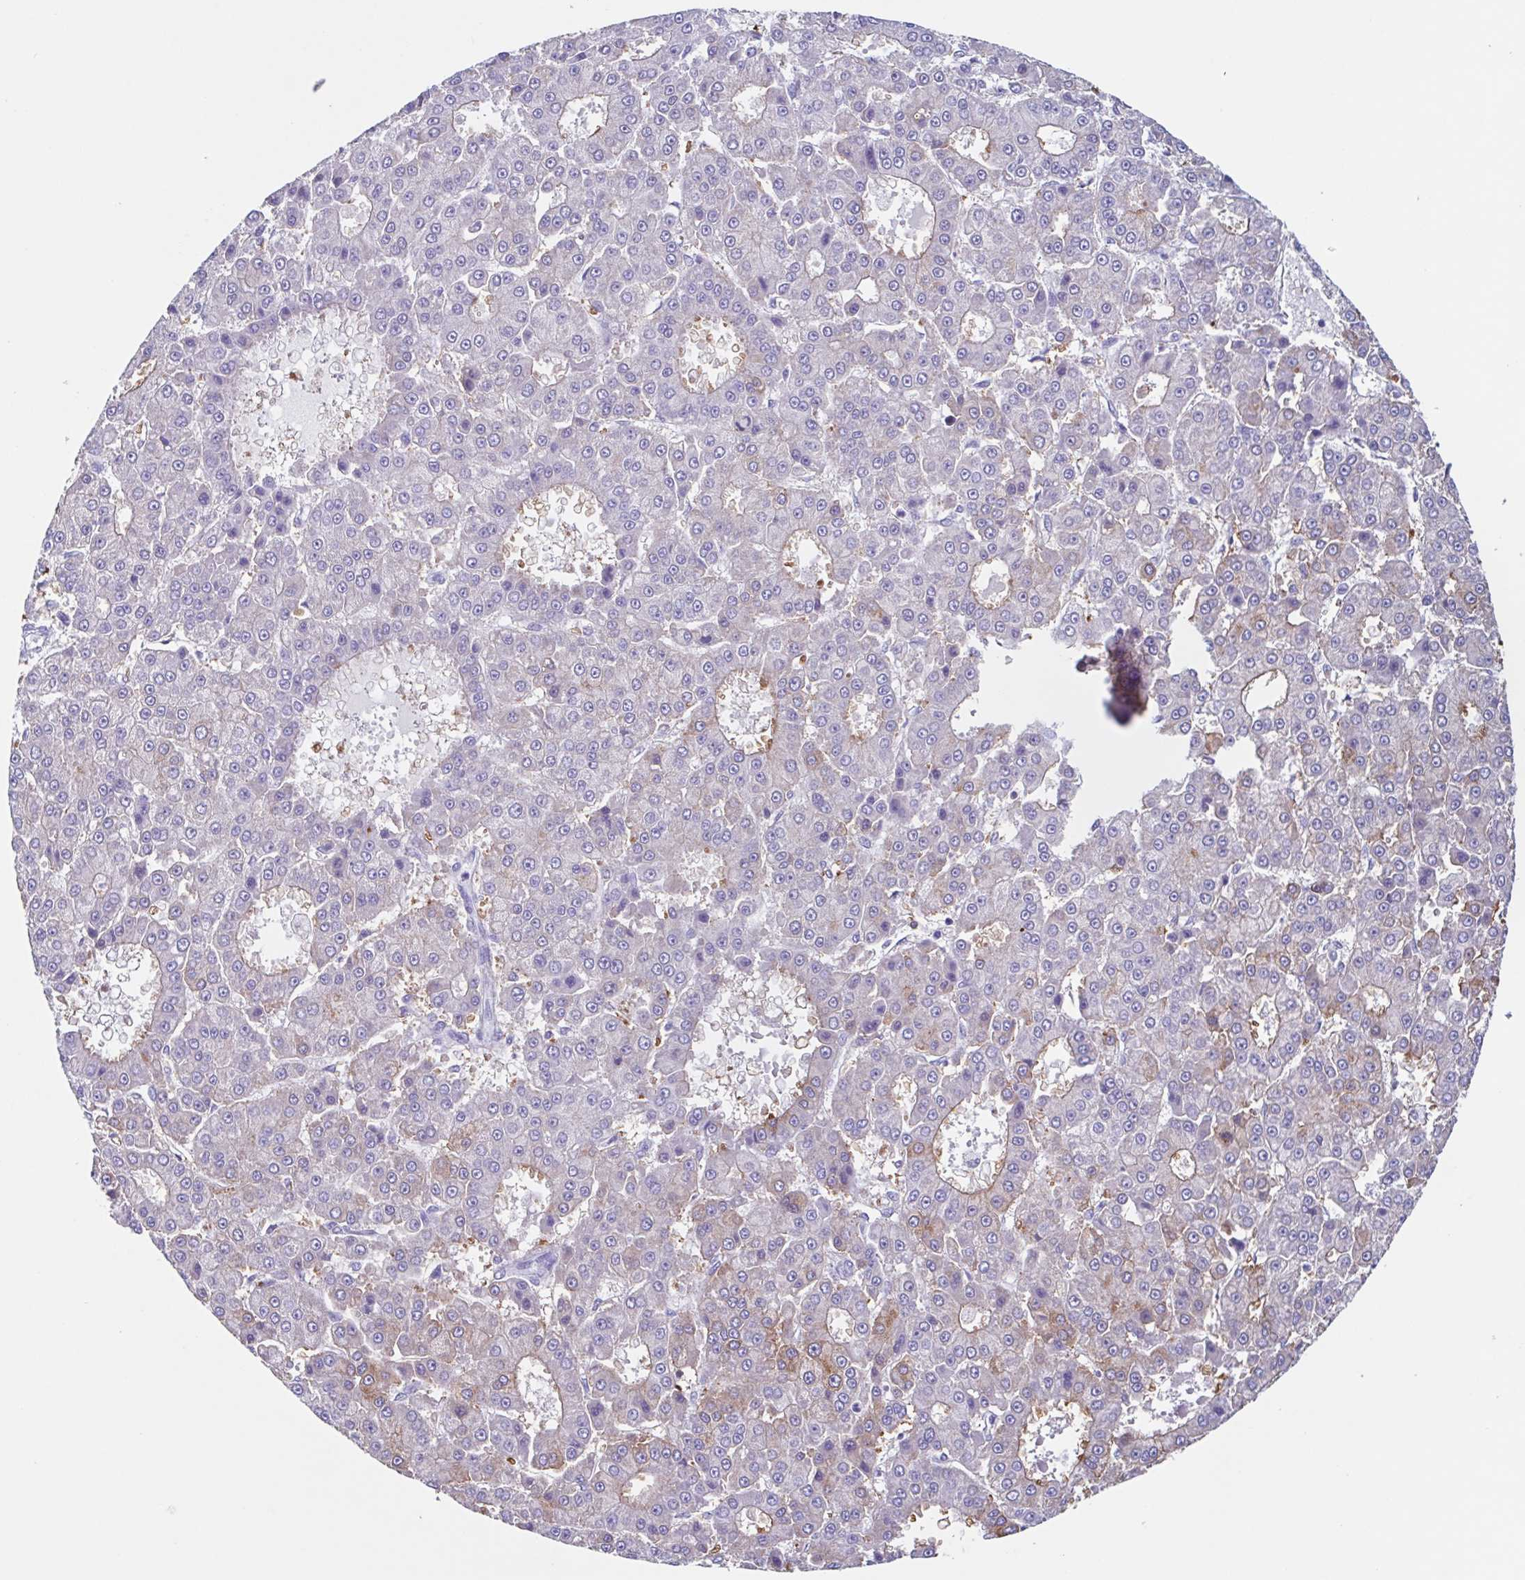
{"staining": {"intensity": "negative", "quantity": "none", "location": "none"}, "tissue": "liver cancer", "cell_type": "Tumor cells", "image_type": "cancer", "snomed": [{"axis": "morphology", "description": "Carcinoma, Hepatocellular, NOS"}, {"axis": "topography", "description": "Liver"}], "caption": "Immunohistochemical staining of liver hepatocellular carcinoma demonstrates no significant staining in tumor cells.", "gene": "TPD52", "patient": {"sex": "male", "age": 70}}